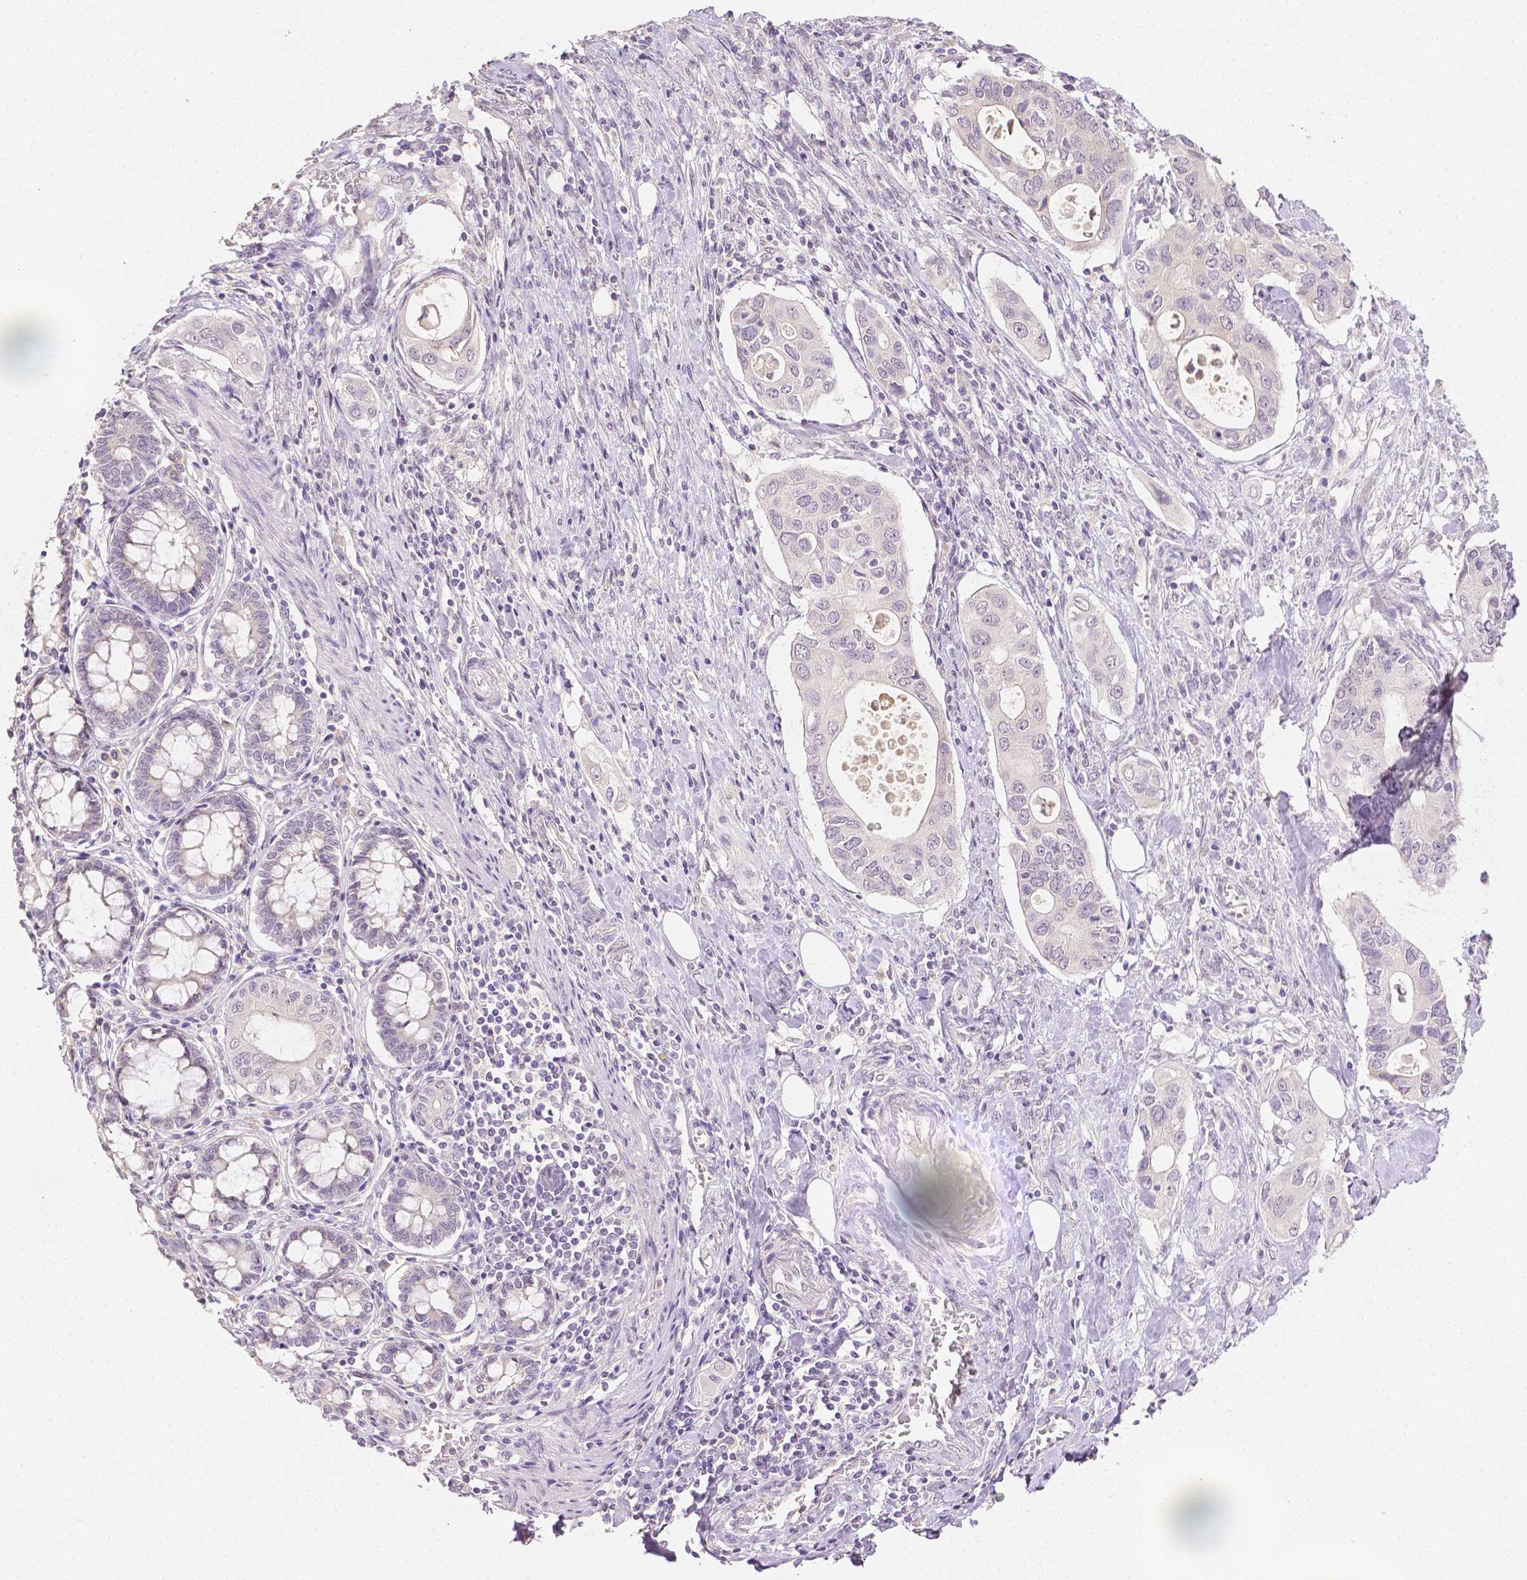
{"staining": {"intensity": "negative", "quantity": "none", "location": "none"}, "tissue": "pancreatic cancer", "cell_type": "Tumor cells", "image_type": "cancer", "snomed": [{"axis": "morphology", "description": "Adenocarcinoma, NOS"}, {"axis": "topography", "description": "Pancreas"}], "caption": "Tumor cells show no significant staining in pancreatic adenocarcinoma. The staining was performed using DAB to visualize the protein expression in brown, while the nuclei were stained in blue with hematoxylin (Magnification: 20x).", "gene": "TGM1", "patient": {"sex": "female", "age": 63}}